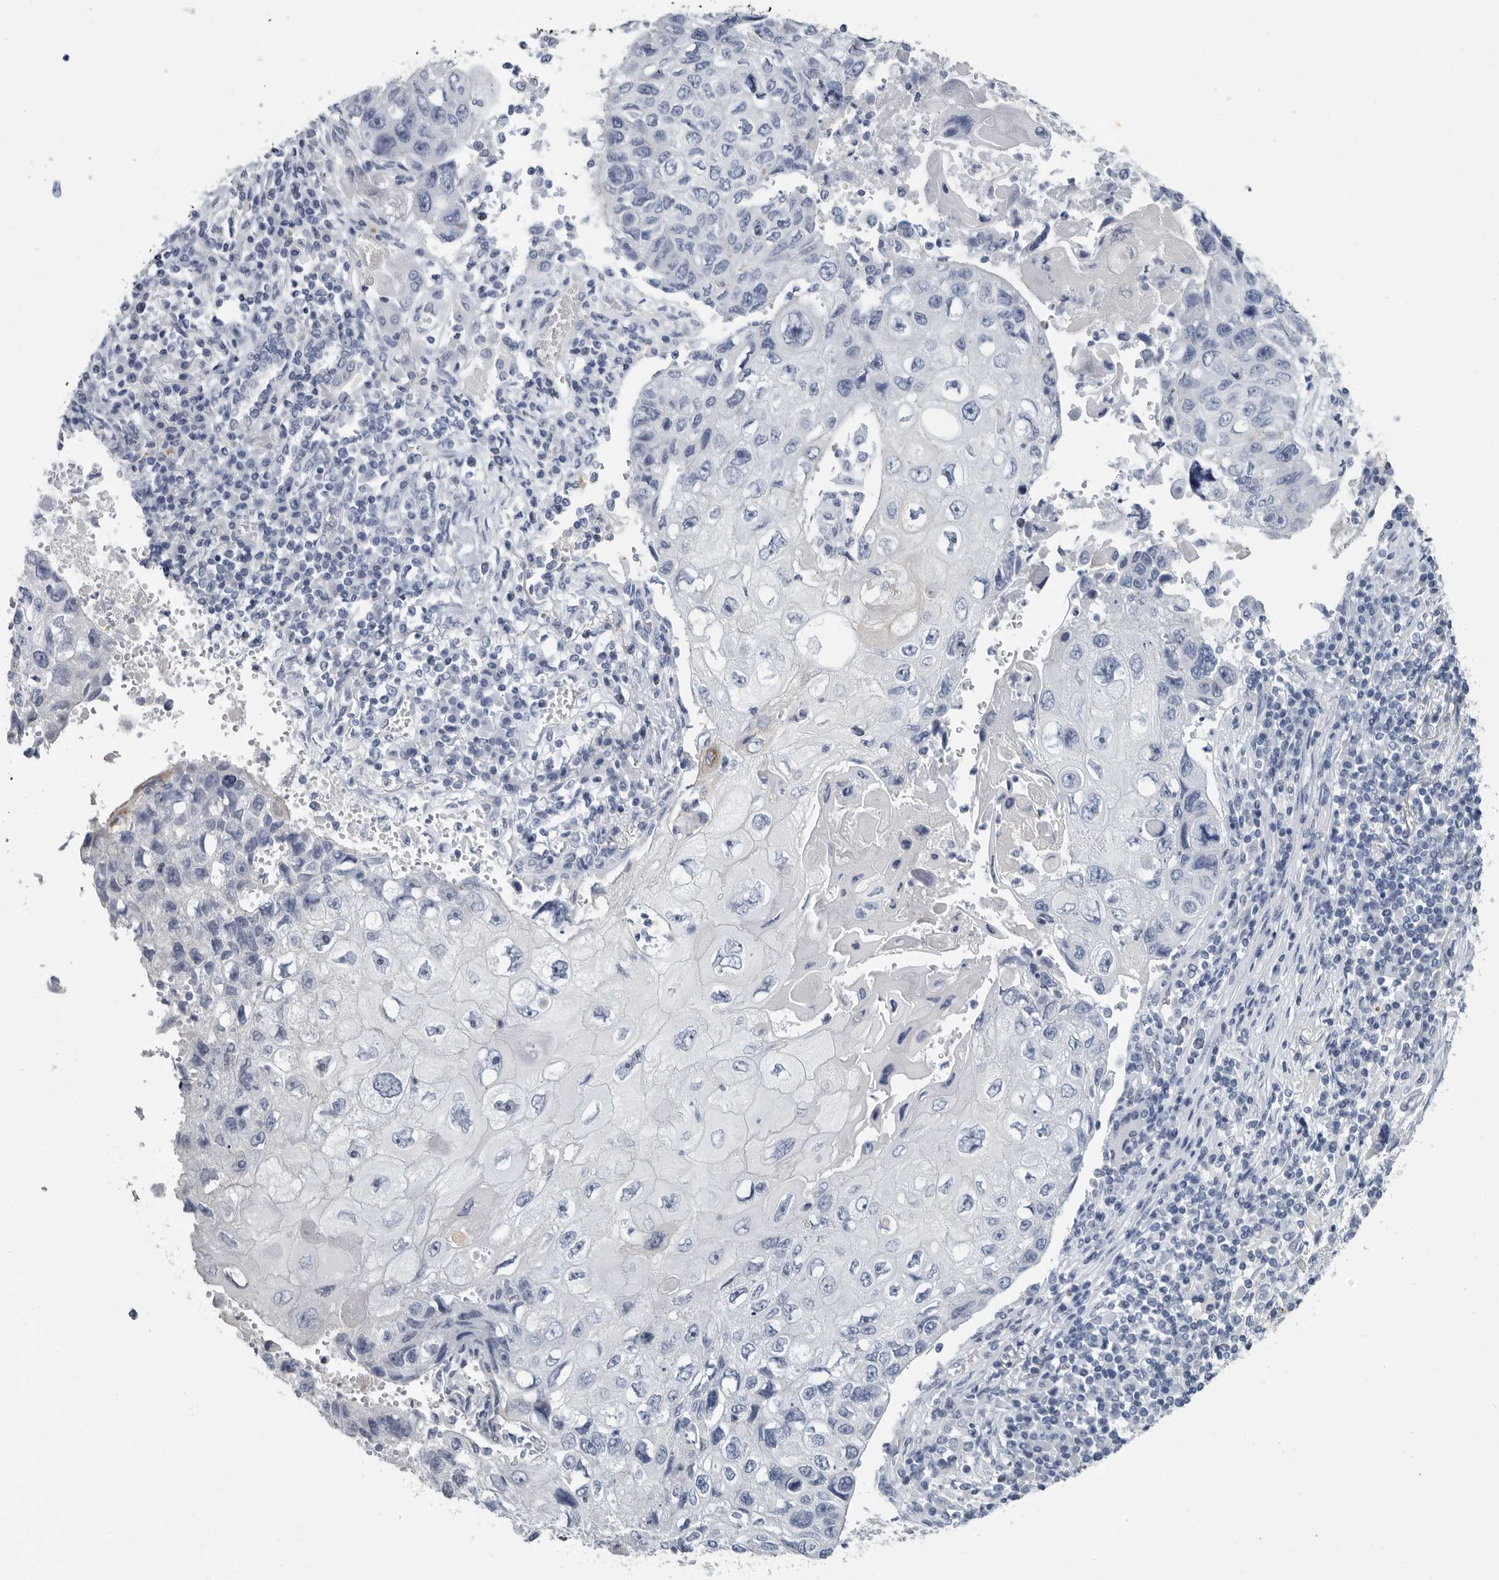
{"staining": {"intensity": "negative", "quantity": "none", "location": "none"}, "tissue": "lung cancer", "cell_type": "Tumor cells", "image_type": "cancer", "snomed": [{"axis": "morphology", "description": "Squamous cell carcinoma, NOS"}, {"axis": "topography", "description": "Lung"}], "caption": "An immunohistochemistry micrograph of lung squamous cell carcinoma is shown. There is no staining in tumor cells of lung squamous cell carcinoma.", "gene": "WRAP73", "patient": {"sex": "male", "age": 61}}